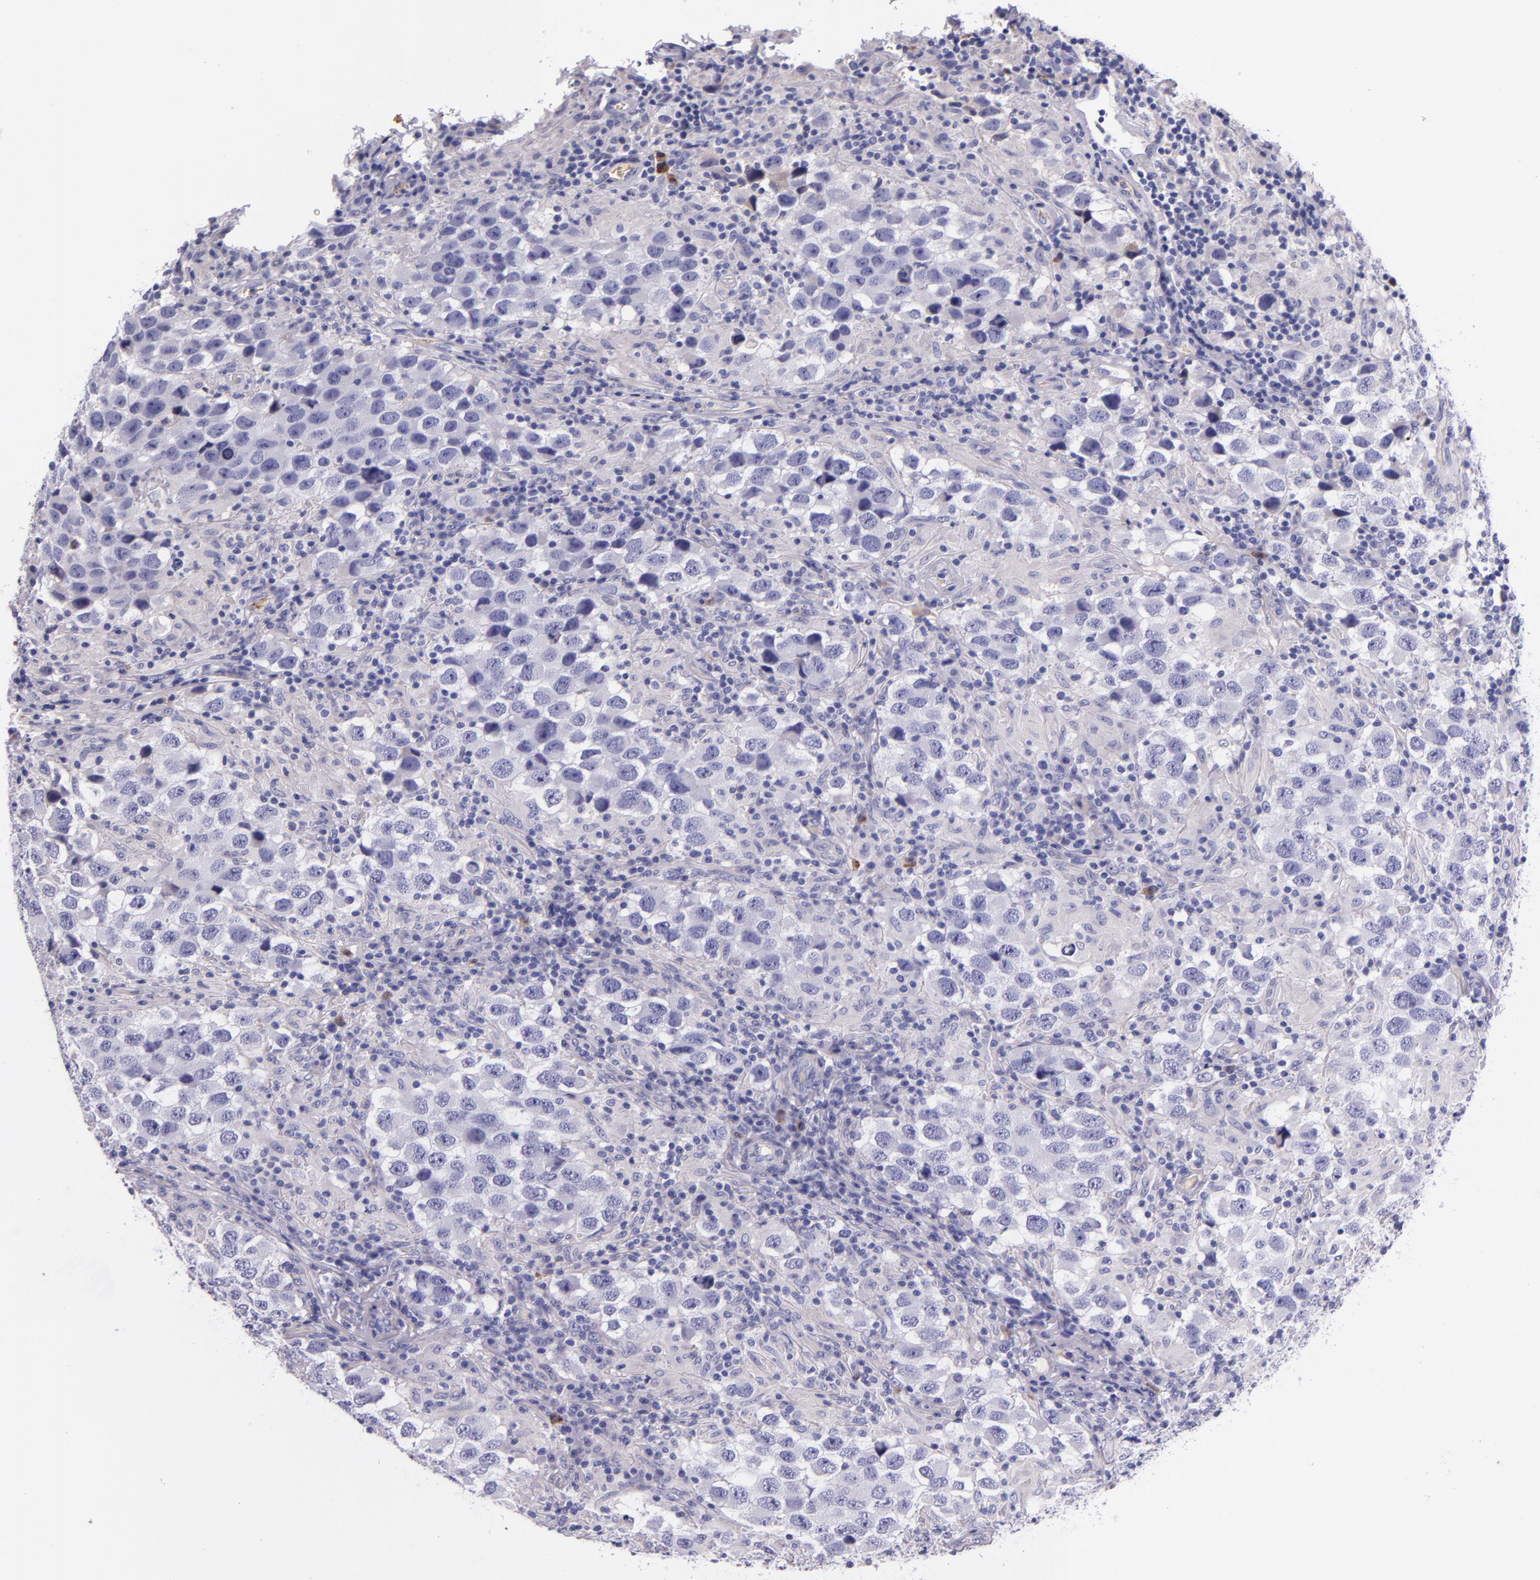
{"staining": {"intensity": "negative", "quantity": "none", "location": "none"}, "tissue": "testis cancer", "cell_type": "Tumor cells", "image_type": "cancer", "snomed": [{"axis": "morphology", "description": "Carcinoma, Embryonal, NOS"}, {"axis": "topography", "description": "Testis"}], "caption": "There is no significant positivity in tumor cells of testis cancer.", "gene": "KNG1", "patient": {"sex": "male", "age": 21}}